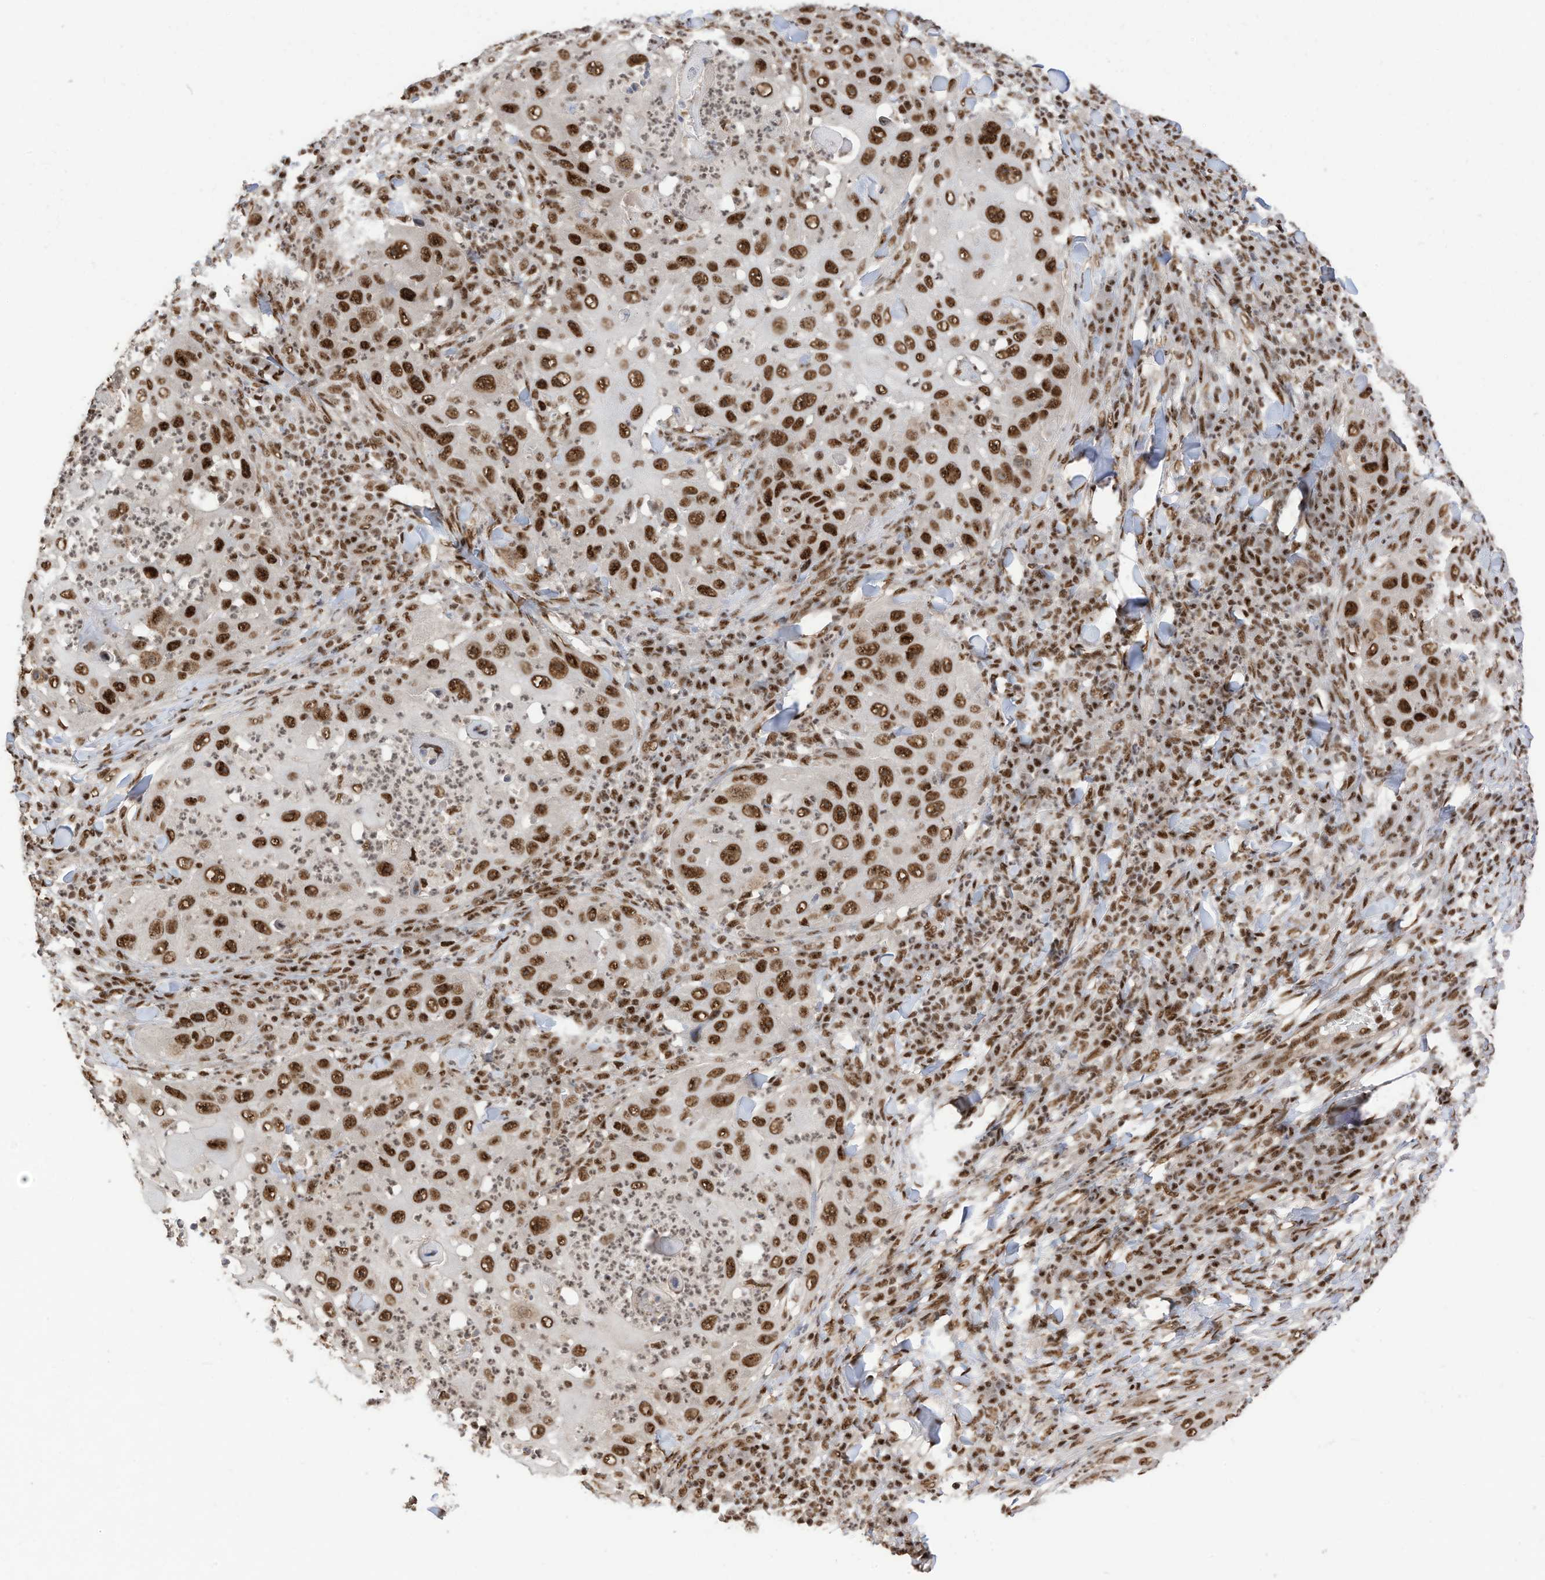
{"staining": {"intensity": "strong", "quantity": ">75%", "location": "nuclear"}, "tissue": "skin cancer", "cell_type": "Tumor cells", "image_type": "cancer", "snomed": [{"axis": "morphology", "description": "Squamous cell carcinoma, NOS"}, {"axis": "topography", "description": "Skin"}], "caption": "A photomicrograph of human skin cancer stained for a protein shows strong nuclear brown staining in tumor cells.", "gene": "SF3A3", "patient": {"sex": "female", "age": 44}}